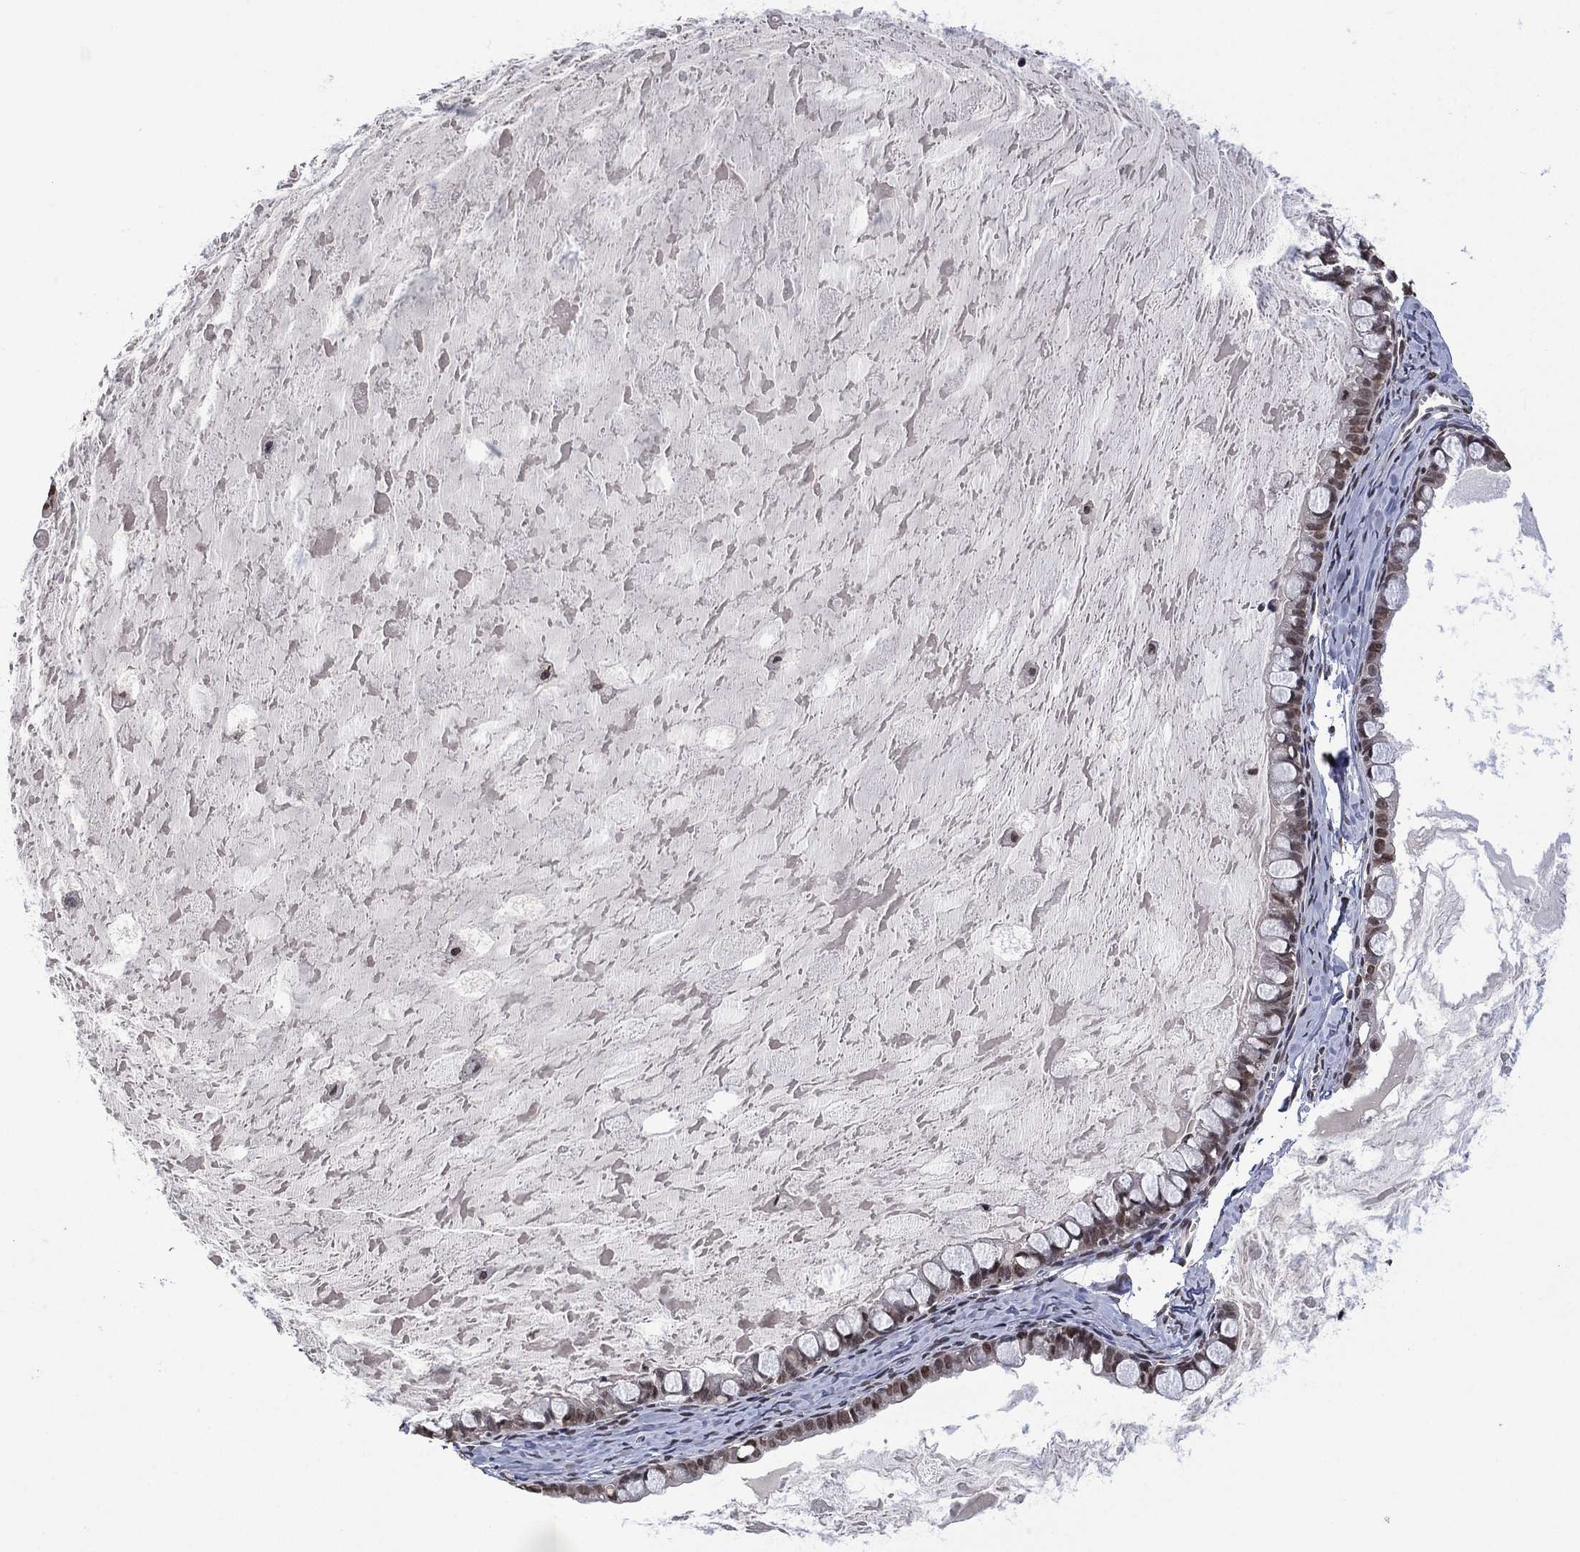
{"staining": {"intensity": "weak", "quantity": "25%-75%", "location": "nuclear"}, "tissue": "ovarian cancer", "cell_type": "Tumor cells", "image_type": "cancer", "snomed": [{"axis": "morphology", "description": "Cystadenocarcinoma, mucinous, NOS"}, {"axis": "topography", "description": "Ovary"}], "caption": "Approximately 25%-75% of tumor cells in human ovarian cancer display weak nuclear protein staining as visualized by brown immunohistochemical staining.", "gene": "EHMT1", "patient": {"sex": "female", "age": 63}}